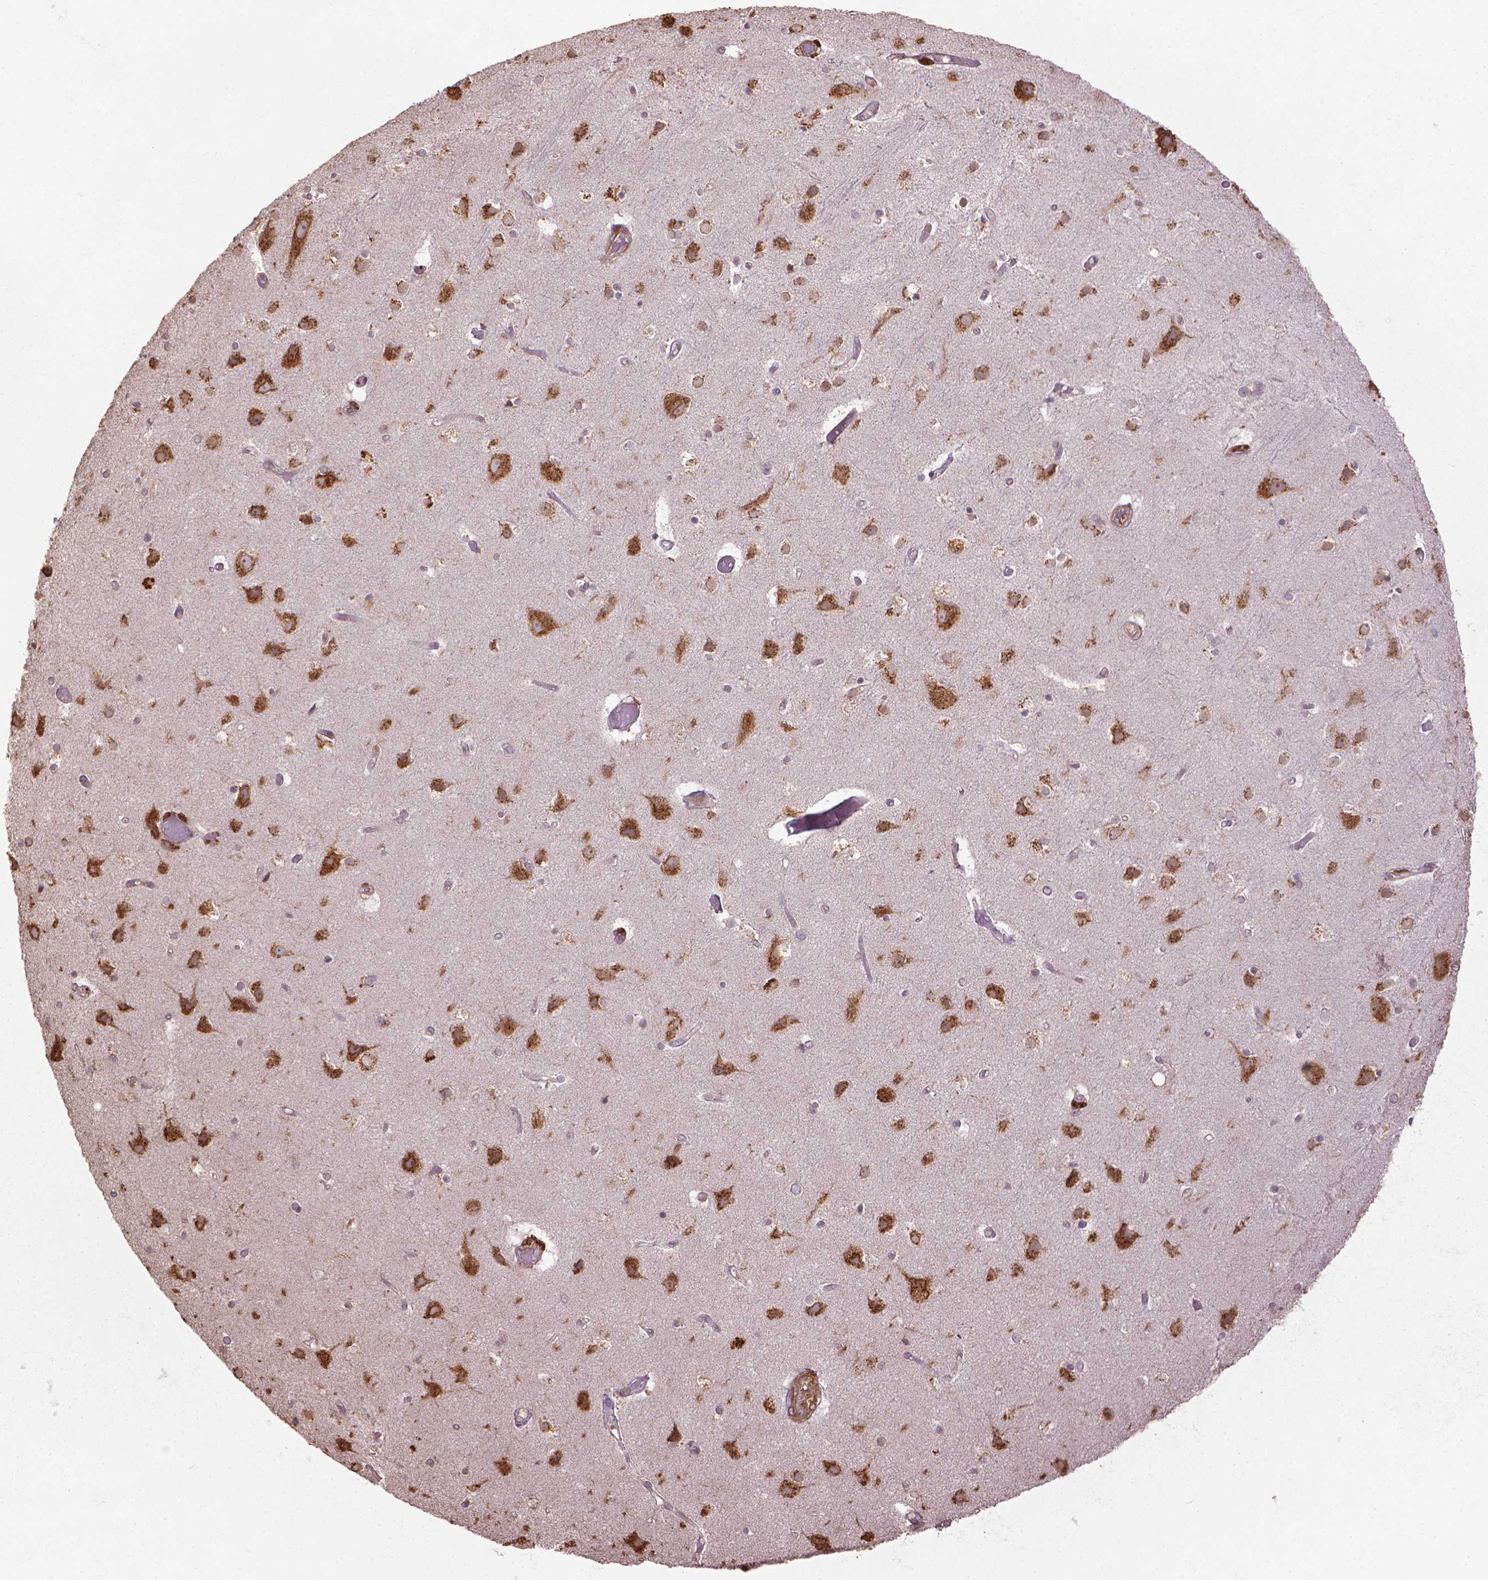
{"staining": {"intensity": "negative", "quantity": "none", "location": "none"}, "tissue": "cerebral cortex", "cell_type": "Endothelial cells", "image_type": "normal", "snomed": [{"axis": "morphology", "description": "Normal tissue, NOS"}, {"axis": "topography", "description": "Cerebral cortex"}], "caption": "Immunohistochemistry histopathology image of benign cerebral cortex stained for a protein (brown), which reveals no positivity in endothelial cells.", "gene": "GAS1", "patient": {"sex": "female", "age": 52}}